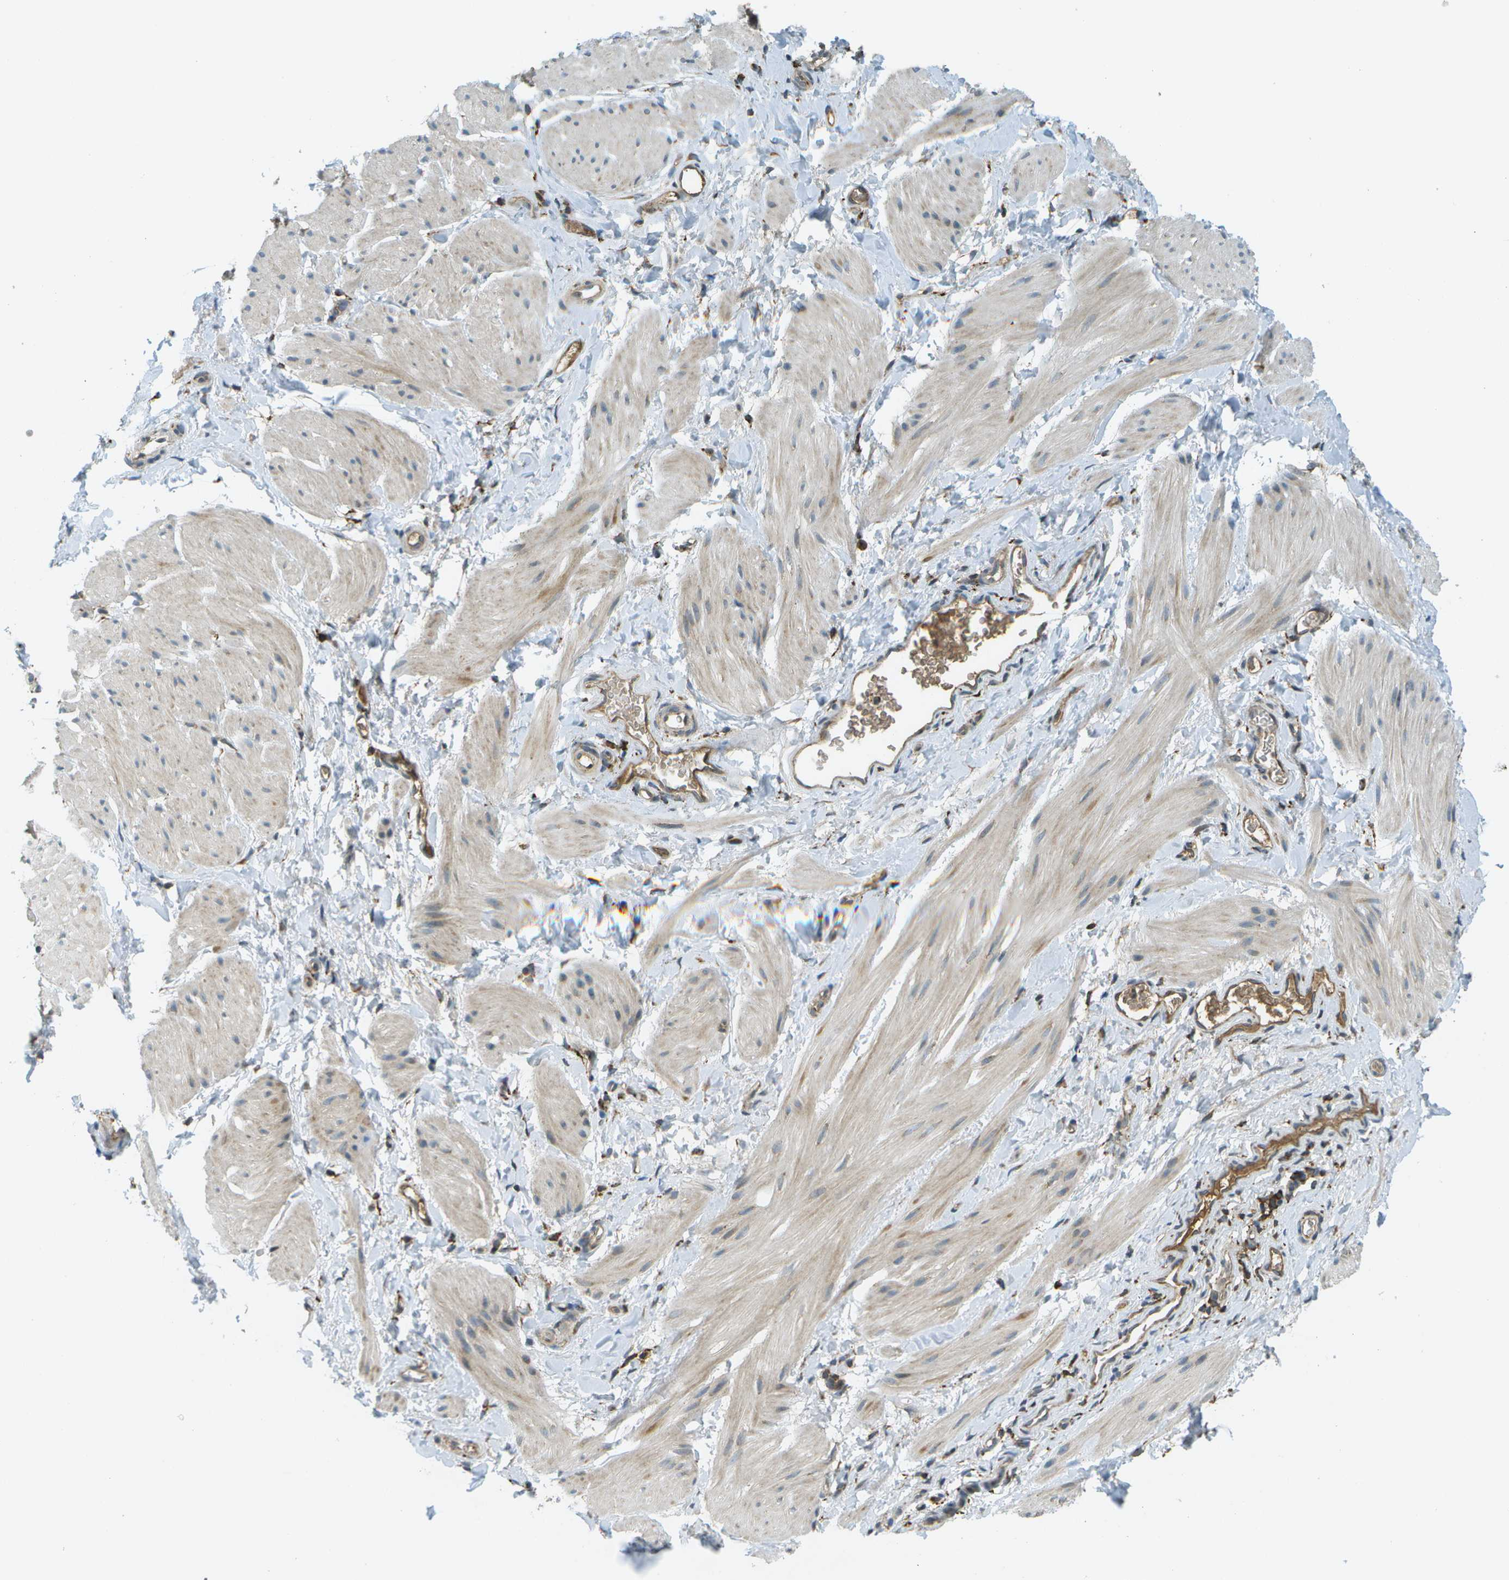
{"staining": {"intensity": "weak", "quantity": "<25%", "location": "cytoplasmic/membranous"}, "tissue": "smooth muscle", "cell_type": "Smooth muscle cells", "image_type": "normal", "snomed": [{"axis": "morphology", "description": "Normal tissue, NOS"}, {"axis": "topography", "description": "Smooth muscle"}], "caption": "The photomicrograph shows no significant staining in smooth muscle cells of smooth muscle.", "gene": "USP30", "patient": {"sex": "male", "age": 16}}